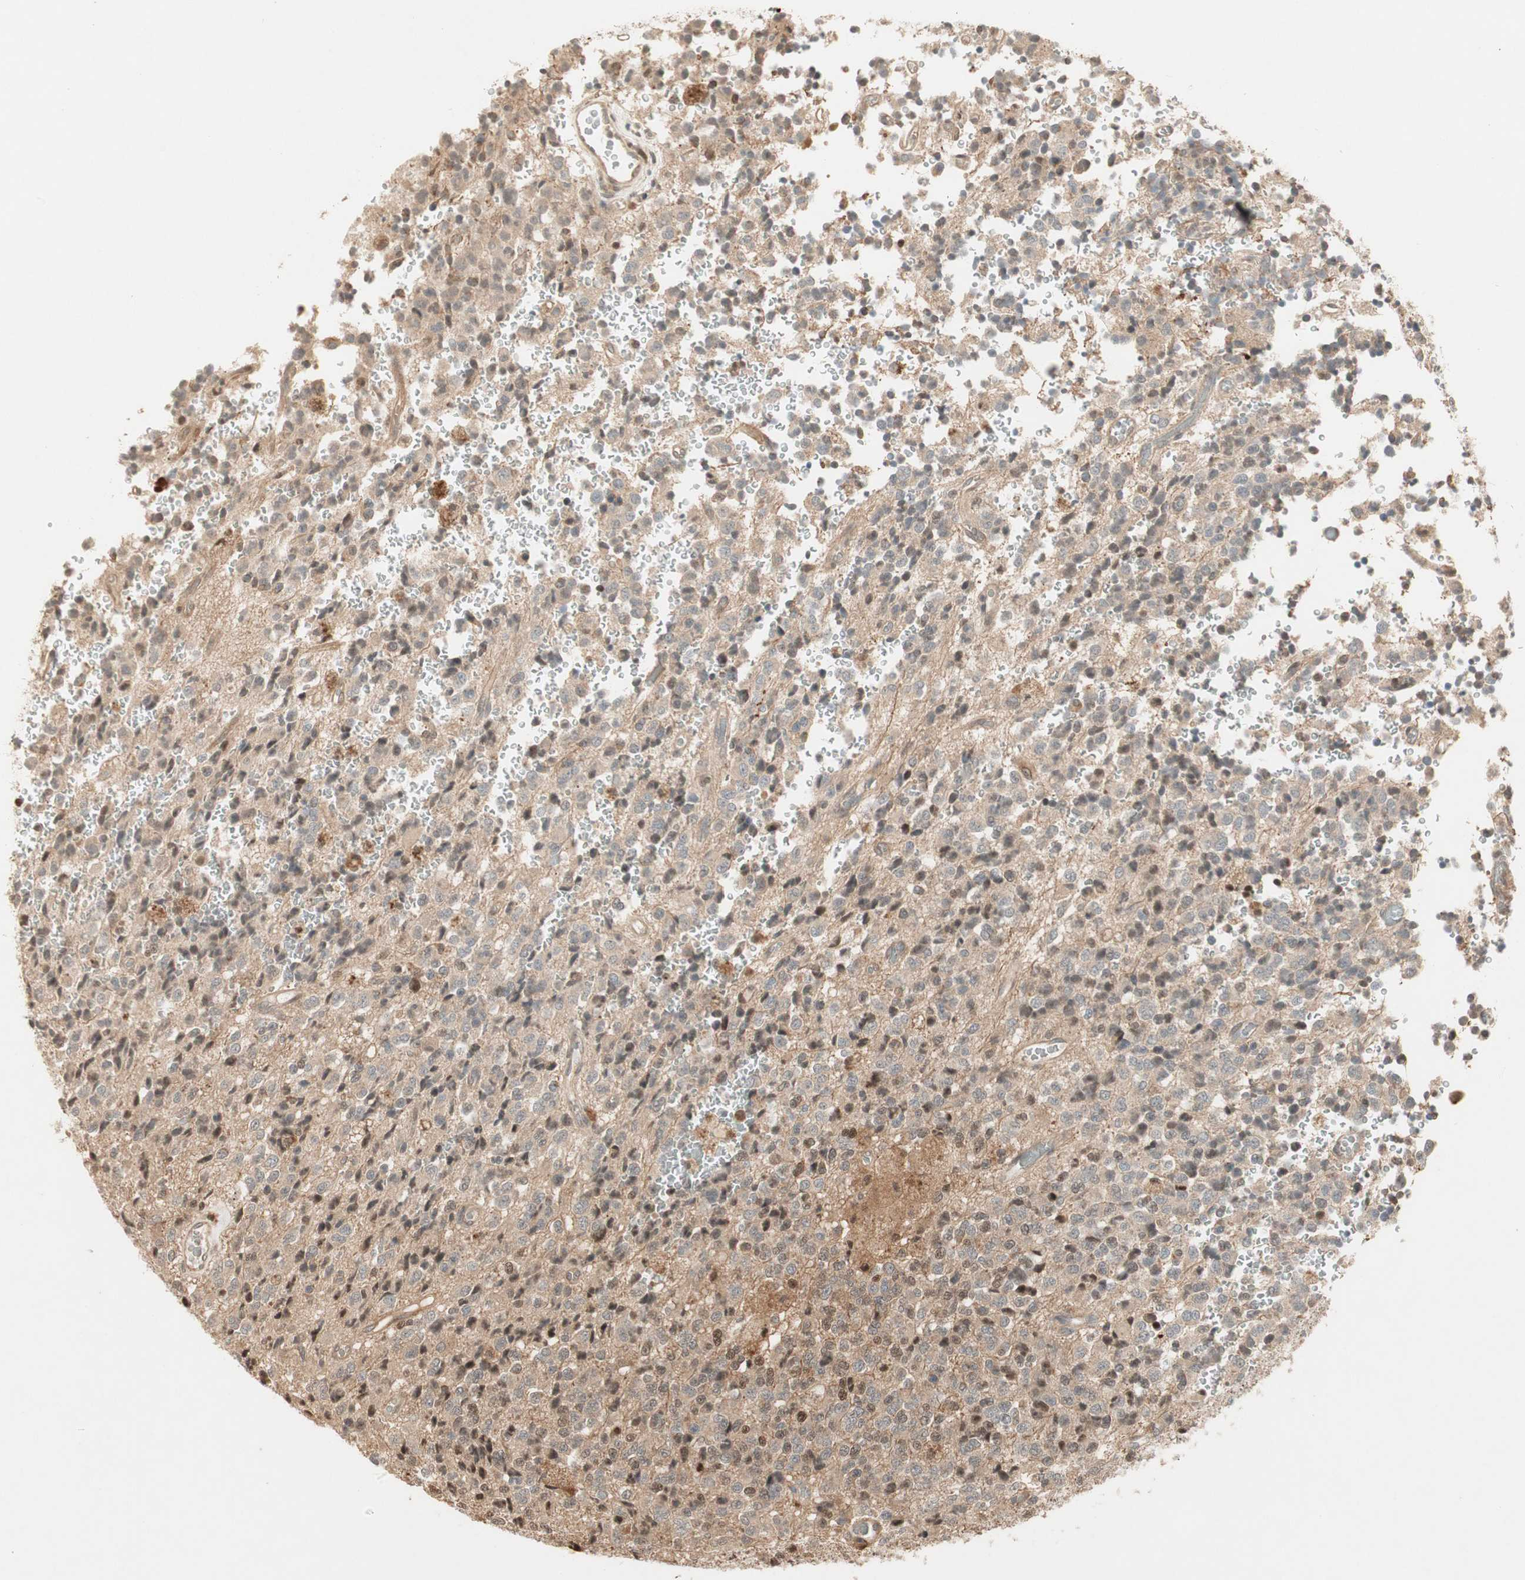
{"staining": {"intensity": "weak", "quantity": "<25%", "location": "cytoplasmic/membranous"}, "tissue": "glioma", "cell_type": "Tumor cells", "image_type": "cancer", "snomed": [{"axis": "morphology", "description": "Glioma, malignant, High grade"}, {"axis": "topography", "description": "pancreas cauda"}], "caption": "The immunohistochemistry (IHC) photomicrograph has no significant staining in tumor cells of glioma tissue.", "gene": "ACSL5", "patient": {"sex": "male", "age": 60}}